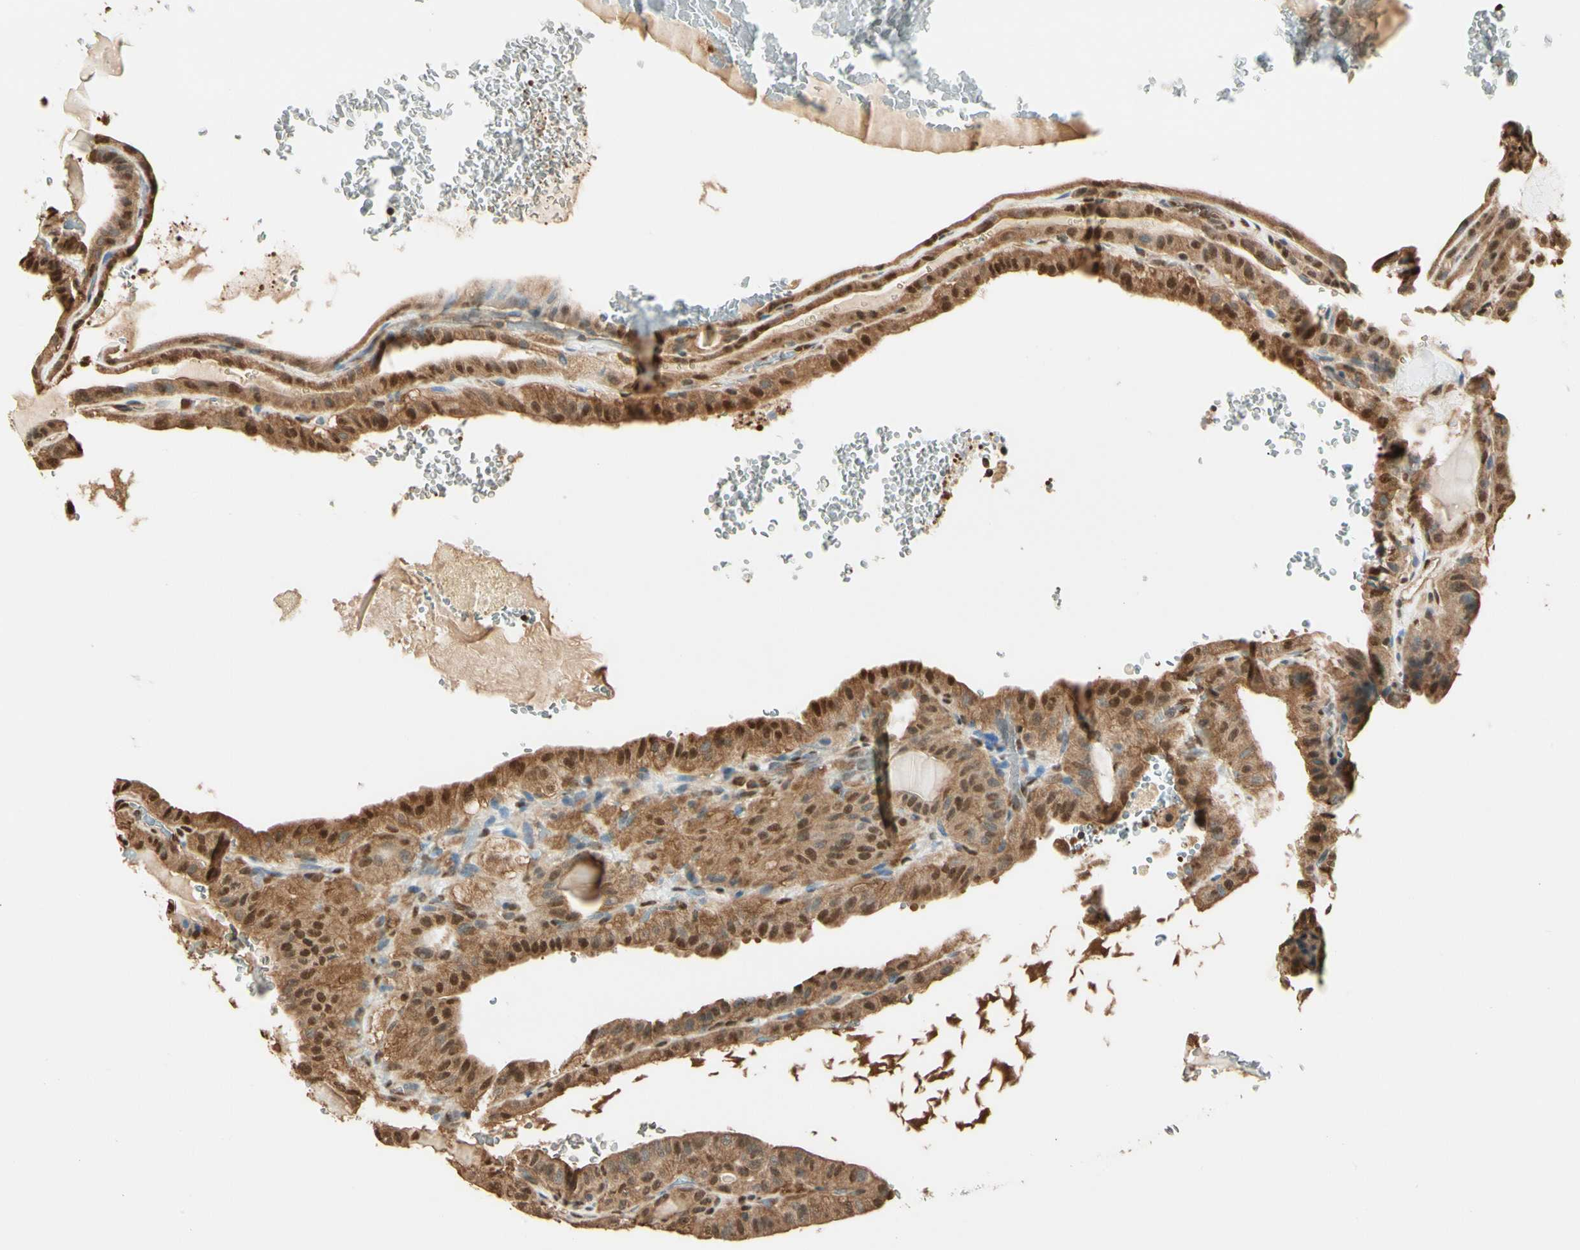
{"staining": {"intensity": "moderate", "quantity": ">75%", "location": "cytoplasmic/membranous,nuclear"}, "tissue": "thyroid cancer", "cell_type": "Tumor cells", "image_type": "cancer", "snomed": [{"axis": "morphology", "description": "Papillary adenocarcinoma, NOS"}, {"axis": "topography", "description": "Thyroid gland"}], "caption": "Immunohistochemical staining of human thyroid papillary adenocarcinoma reveals medium levels of moderate cytoplasmic/membranous and nuclear protein expression in about >75% of tumor cells.", "gene": "PNCK", "patient": {"sex": "male", "age": 77}}